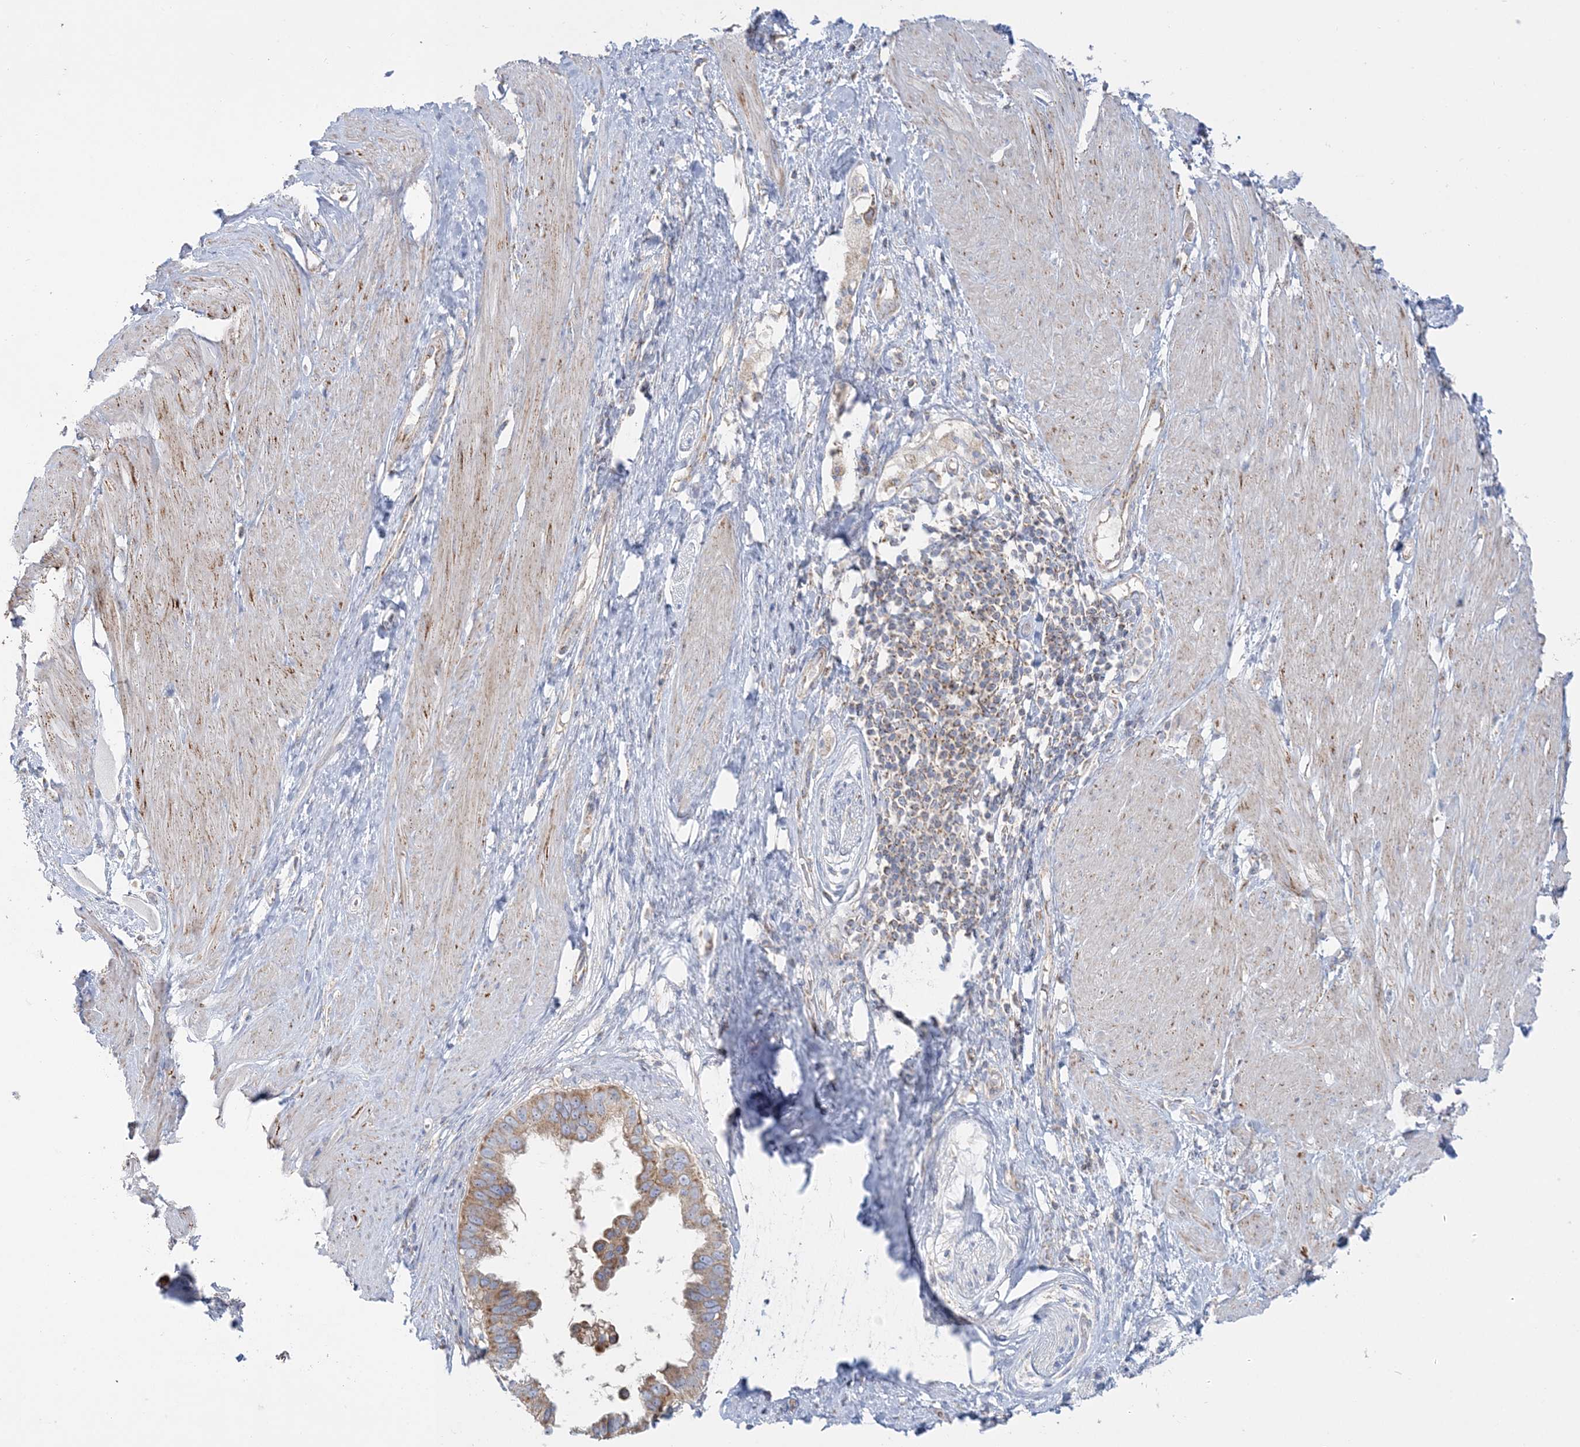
{"staining": {"intensity": "moderate", "quantity": ">75%", "location": "cytoplasmic/membranous"}, "tissue": "pancreatic cancer", "cell_type": "Tumor cells", "image_type": "cancer", "snomed": [{"axis": "morphology", "description": "Adenocarcinoma, NOS"}, {"axis": "topography", "description": "Pancreas"}], "caption": "Approximately >75% of tumor cells in pancreatic adenocarcinoma reveal moderate cytoplasmic/membranous protein expression as visualized by brown immunohistochemical staining.", "gene": "TBC1D14", "patient": {"sex": "female", "age": 56}}